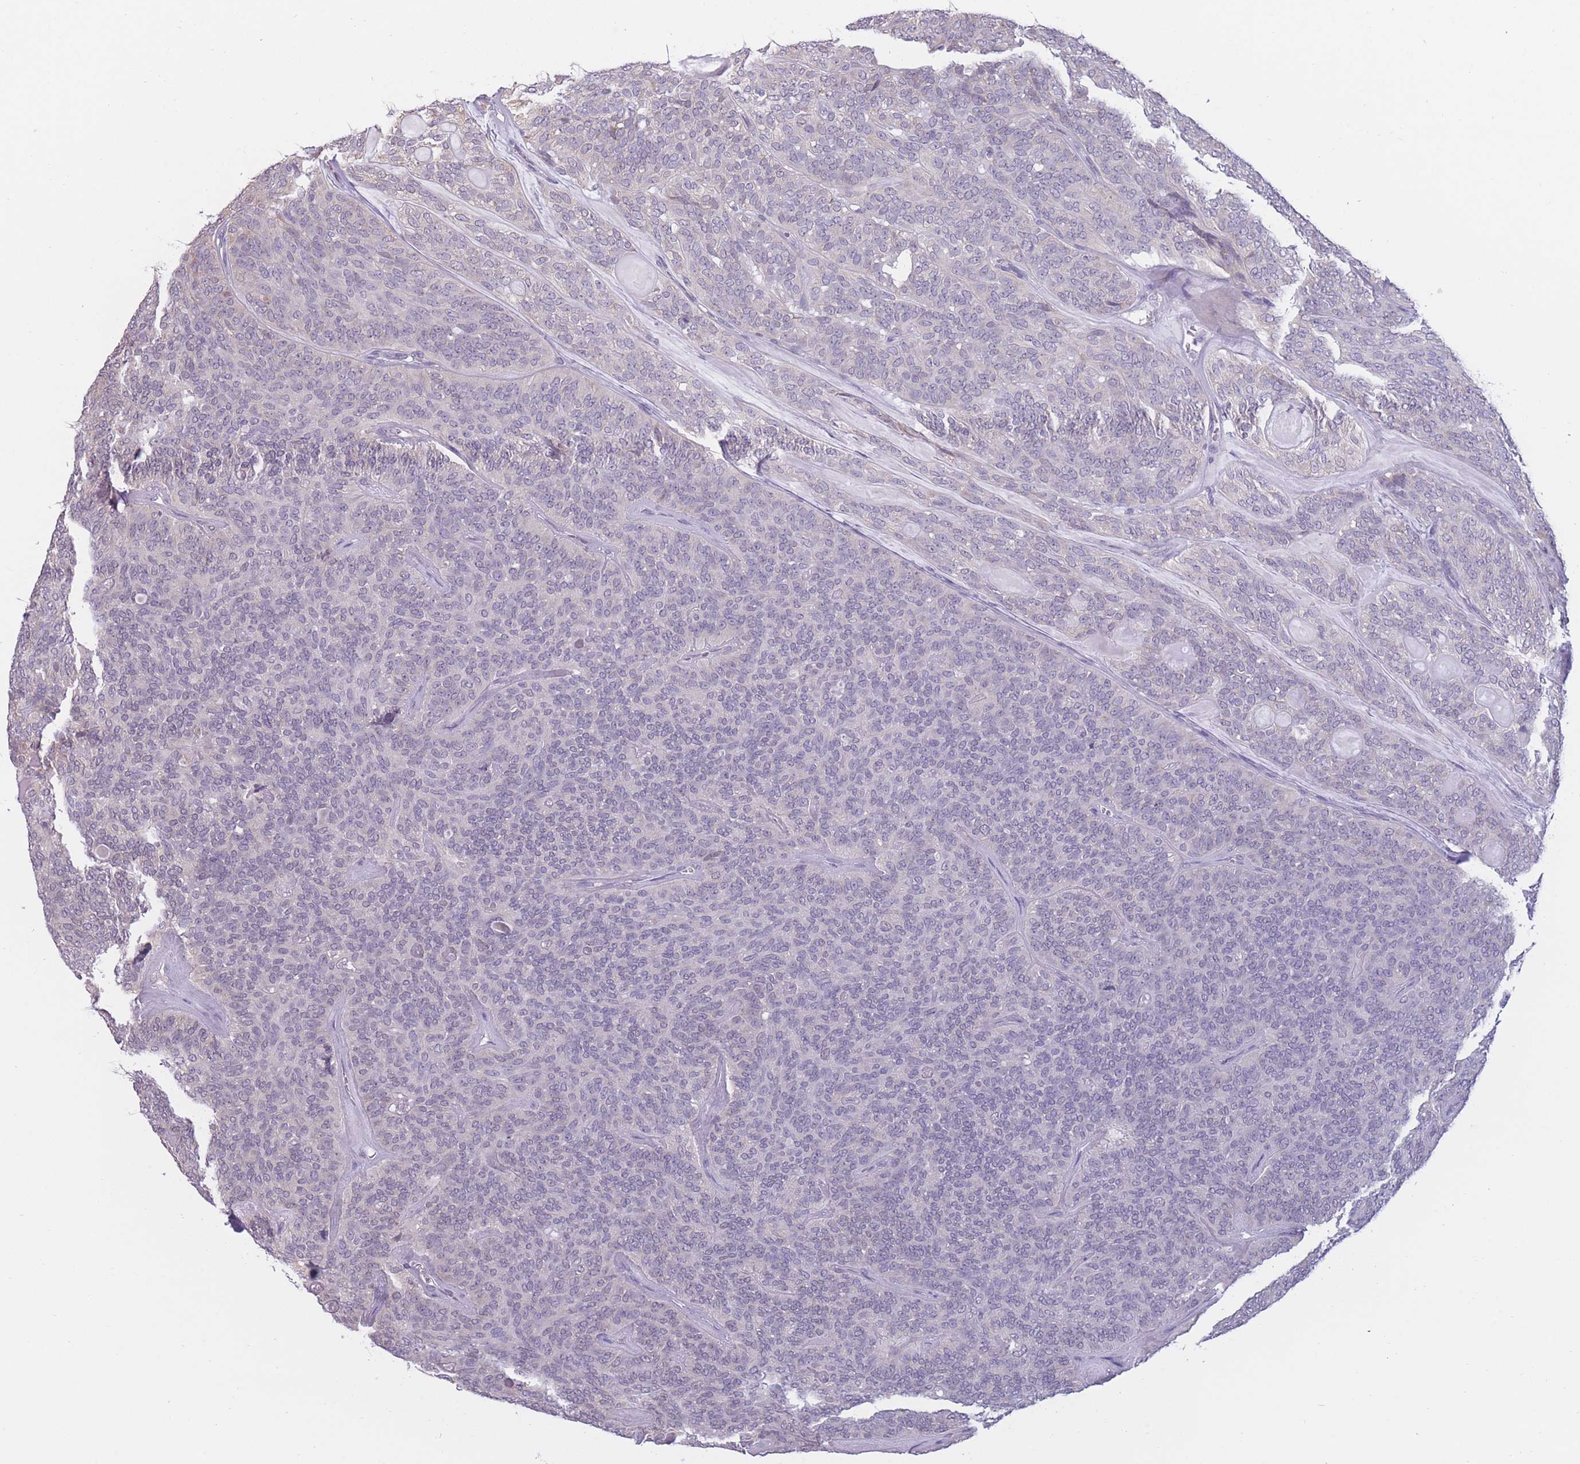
{"staining": {"intensity": "negative", "quantity": "none", "location": "none"}, "tissue": "head and neck cancer", "cell_type": "Tumor cells", "image_type": "cancer", "snomed": [{"axis": "morphology", "description": "Adenocarcinoma, NOS"}, {"axis": "topography", "description": "Head-Neck"}], "caption": "Human head and neck cancer stained for a protein using immunohistochemistry (IHC) demonstrates no staining in tumor cells.", "gene": "COL27A1", "patient": {"sex": "male", "age": 66}}